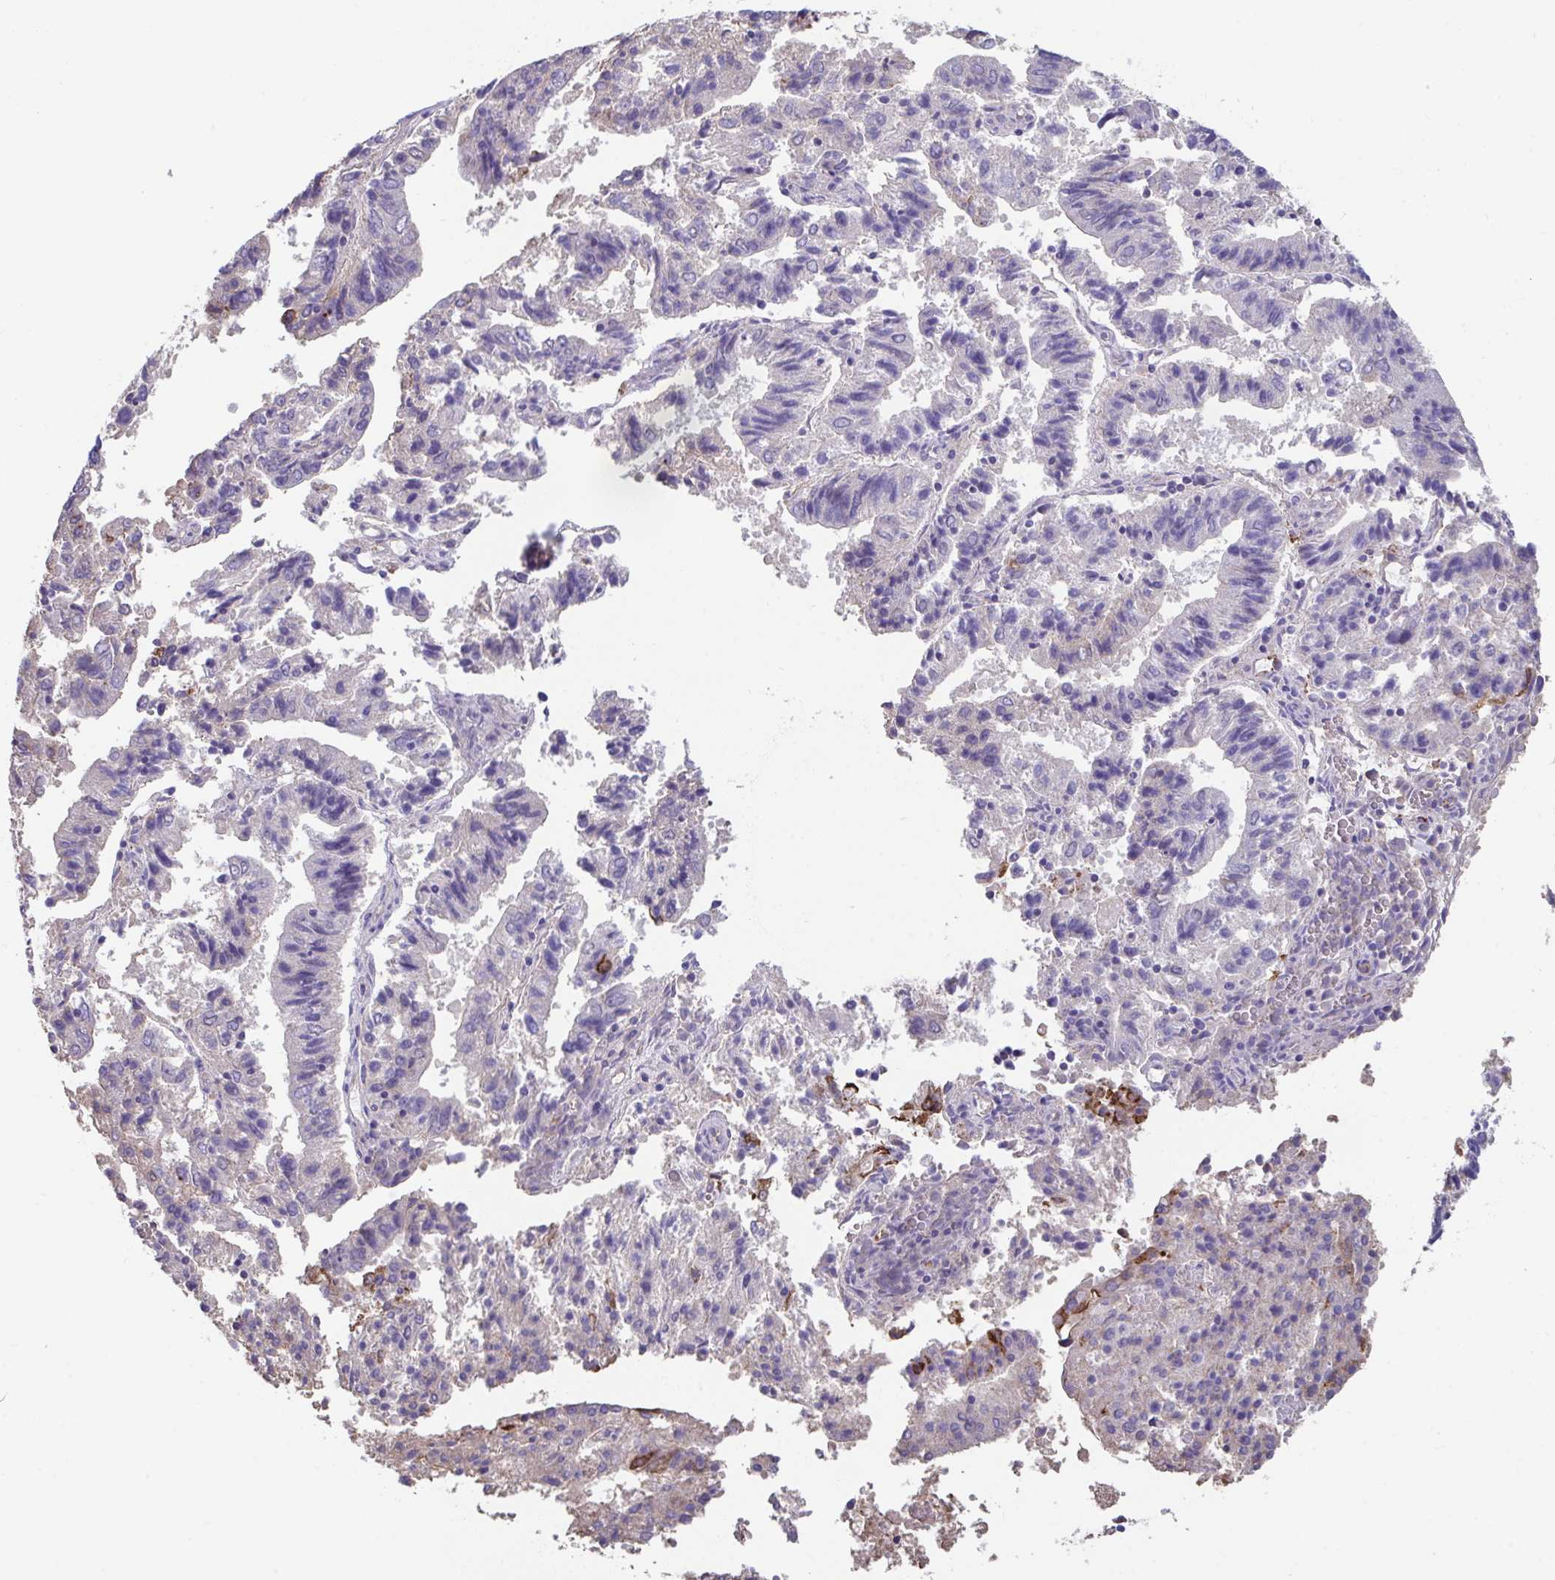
{"staining": {"intensity": "negative", "quantity": "none", "location": "none"}, "tissue": "endometrial cancer", "cell_type": "Tumor cells", "image_type": "cancer", "snomed": [{"axis": "morphology", "description": "Adenocarcinoma, NOS"}, {"axis": "topography", "description": "Endometrium"}], "caption": "Immunohistochemistry of human endometrial cancer shows no positivity in tumor cells. (Stains: DAB (3,3'-diaminobenzidine) IHC with hematoxylin counter stain, Microscopy: brightfield microscopy at high magnification).", "gene": "ZNF813", "patient": {"sex": "female", "age": 82}}